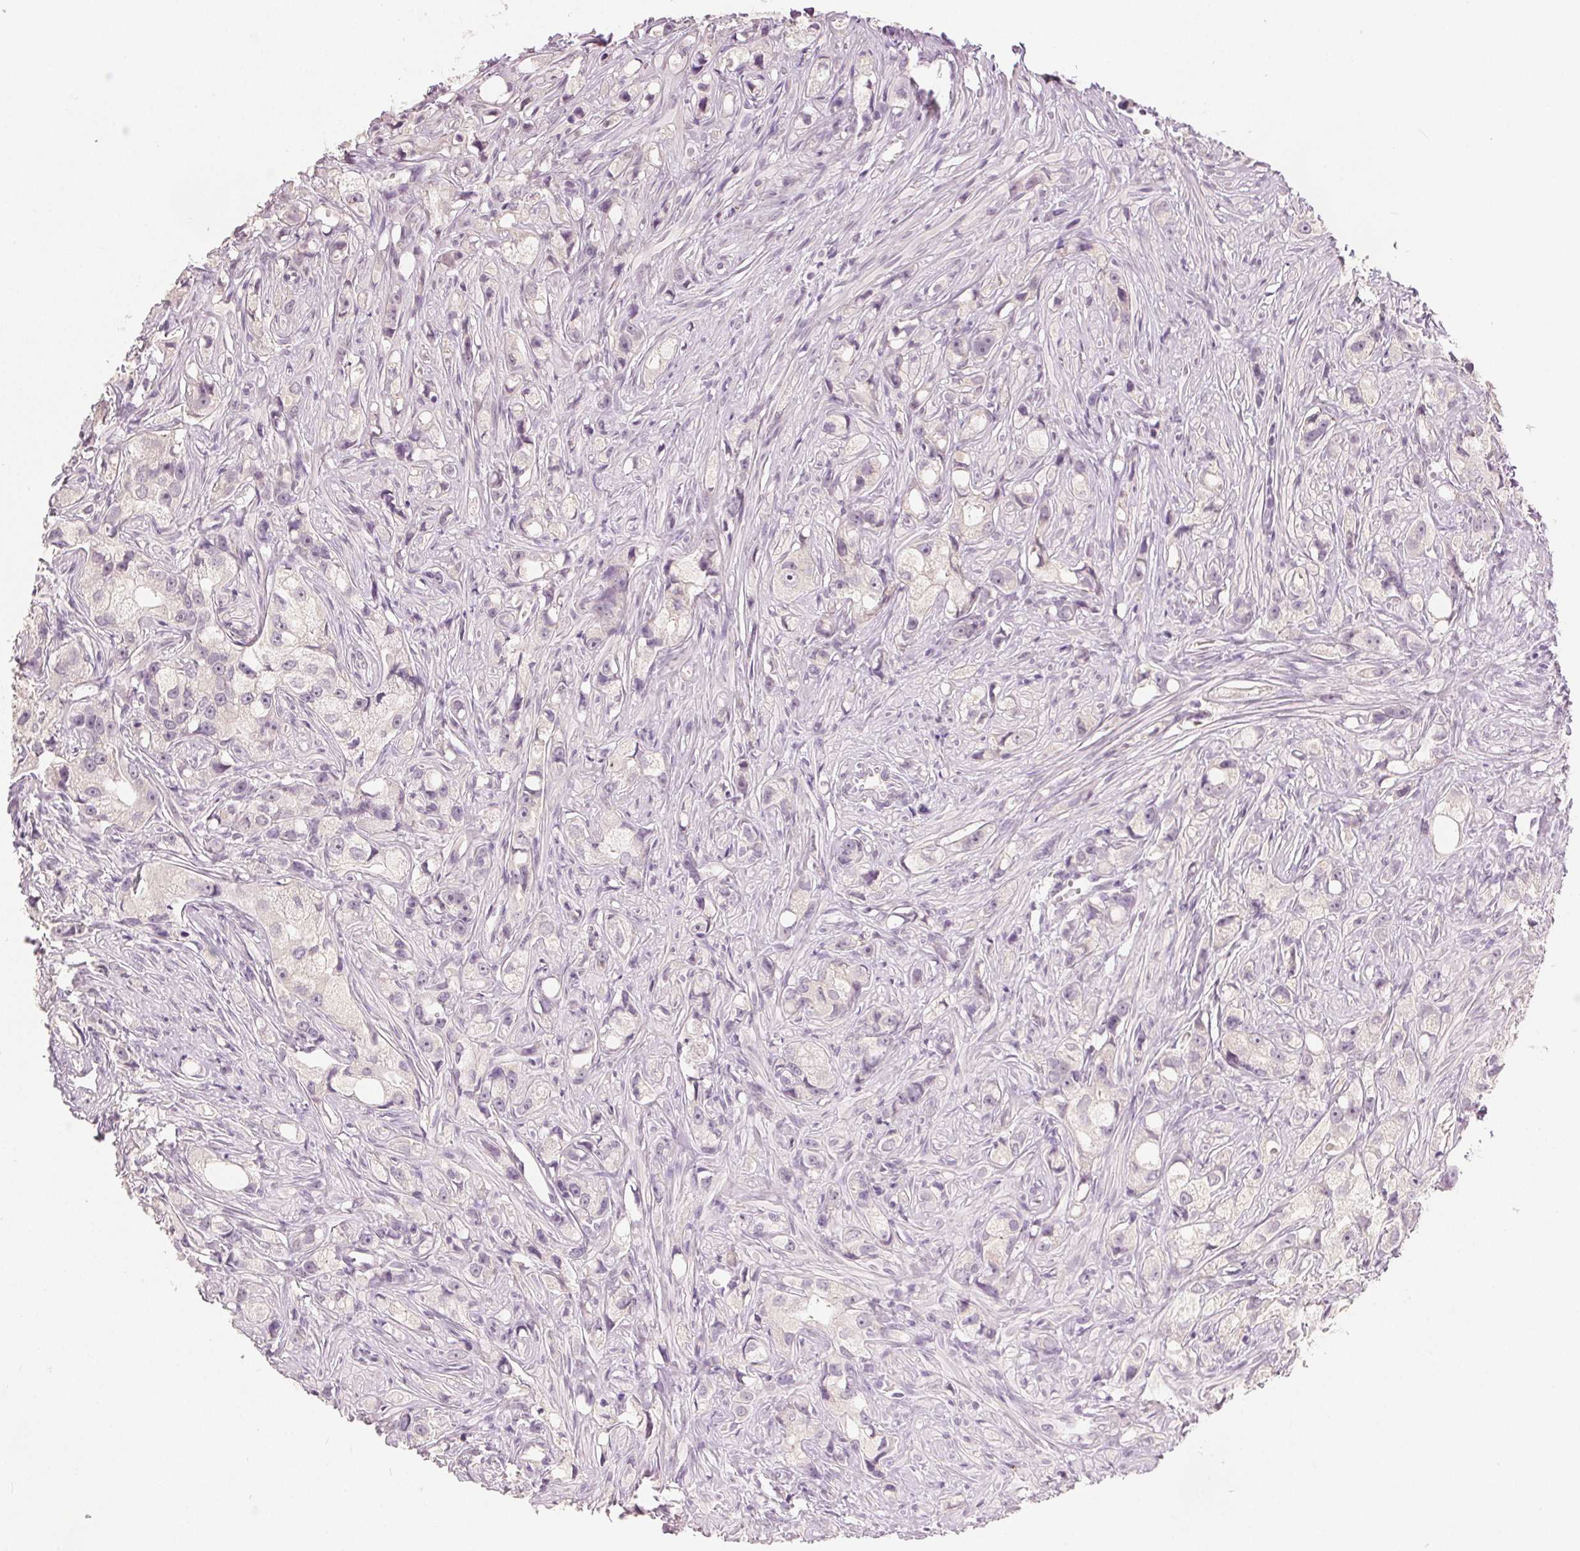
{"staining": {"intensity": "negative", "quantity": "none", "location": "none"}, "tissue": "prostate cancer", "cell_type": "Tumor cells", "image_type": "cancer", "snomed": [{"axis": "morphology", "description": "Adenocarcinoma, High grade"}, {"axis": "topography", "description": "Prostate"}], "caption": "Tumor cells are negative for brown protein staining in adenocarcinoma (high-grade) (prostate).", "gene": "CA12", "patient": {"sex": "male", "age": 75}}